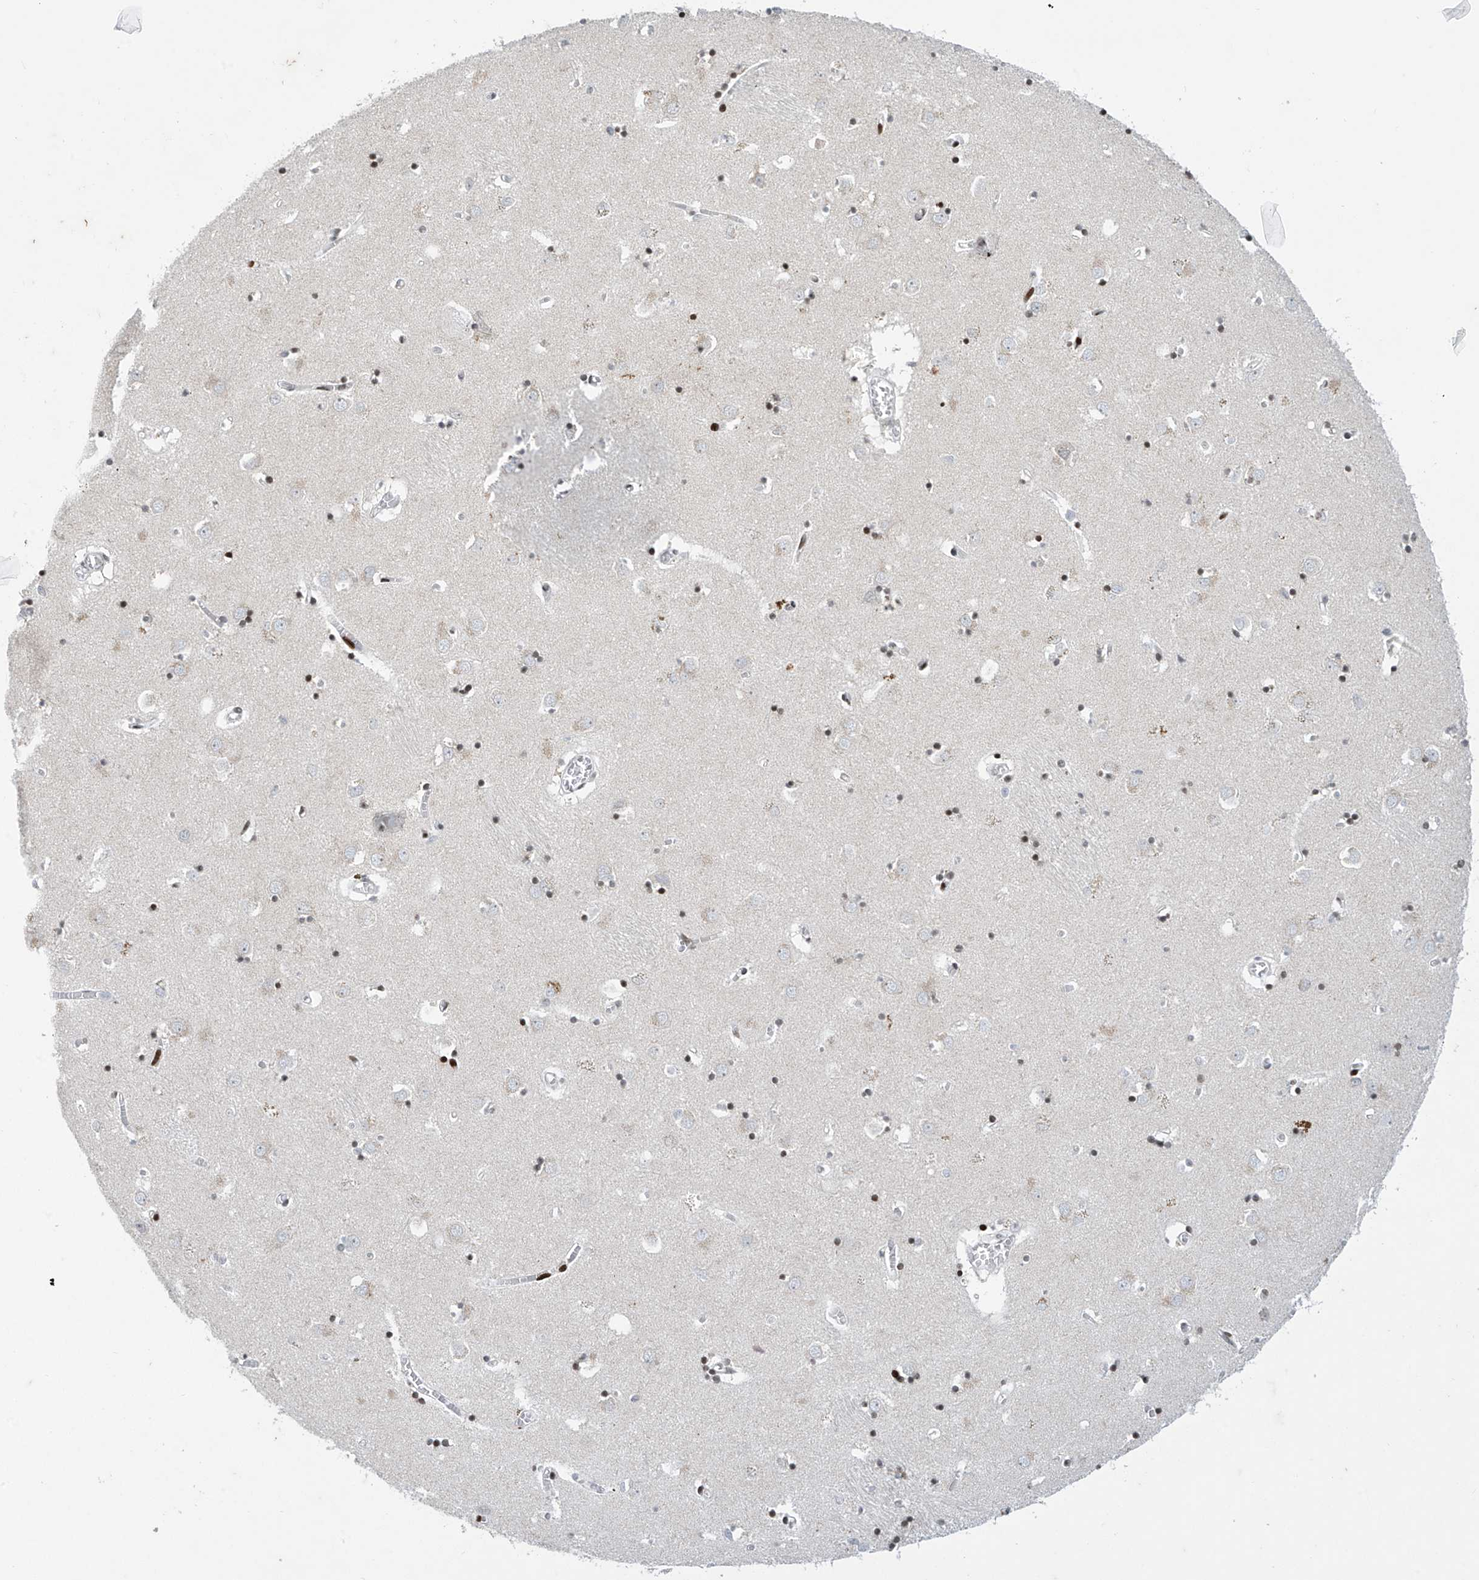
{"staining": {"intensity": "strong", "quantity": "25%-75%", "location": "nuclear"}, "tissue": "caudate", "cell_type": "Glial cells", "image_type": "normal", "snomed": [{"axis": "morphology", "description": "Normal tissue, NOS"}, {"axis": "topography", "description": "Lateral ventricle wall"}], "caption": "Glial cells exhibit high levels of strong nuclear staining in approximately 25%-75% of cells in unremarkable human caudate. Using DAB (brown) and hematoxylin (blue) stains, captured at high magnification using brightfield microscopy.", "gene": "RFX7", "patient": {"sex": "male", "age": 70}}